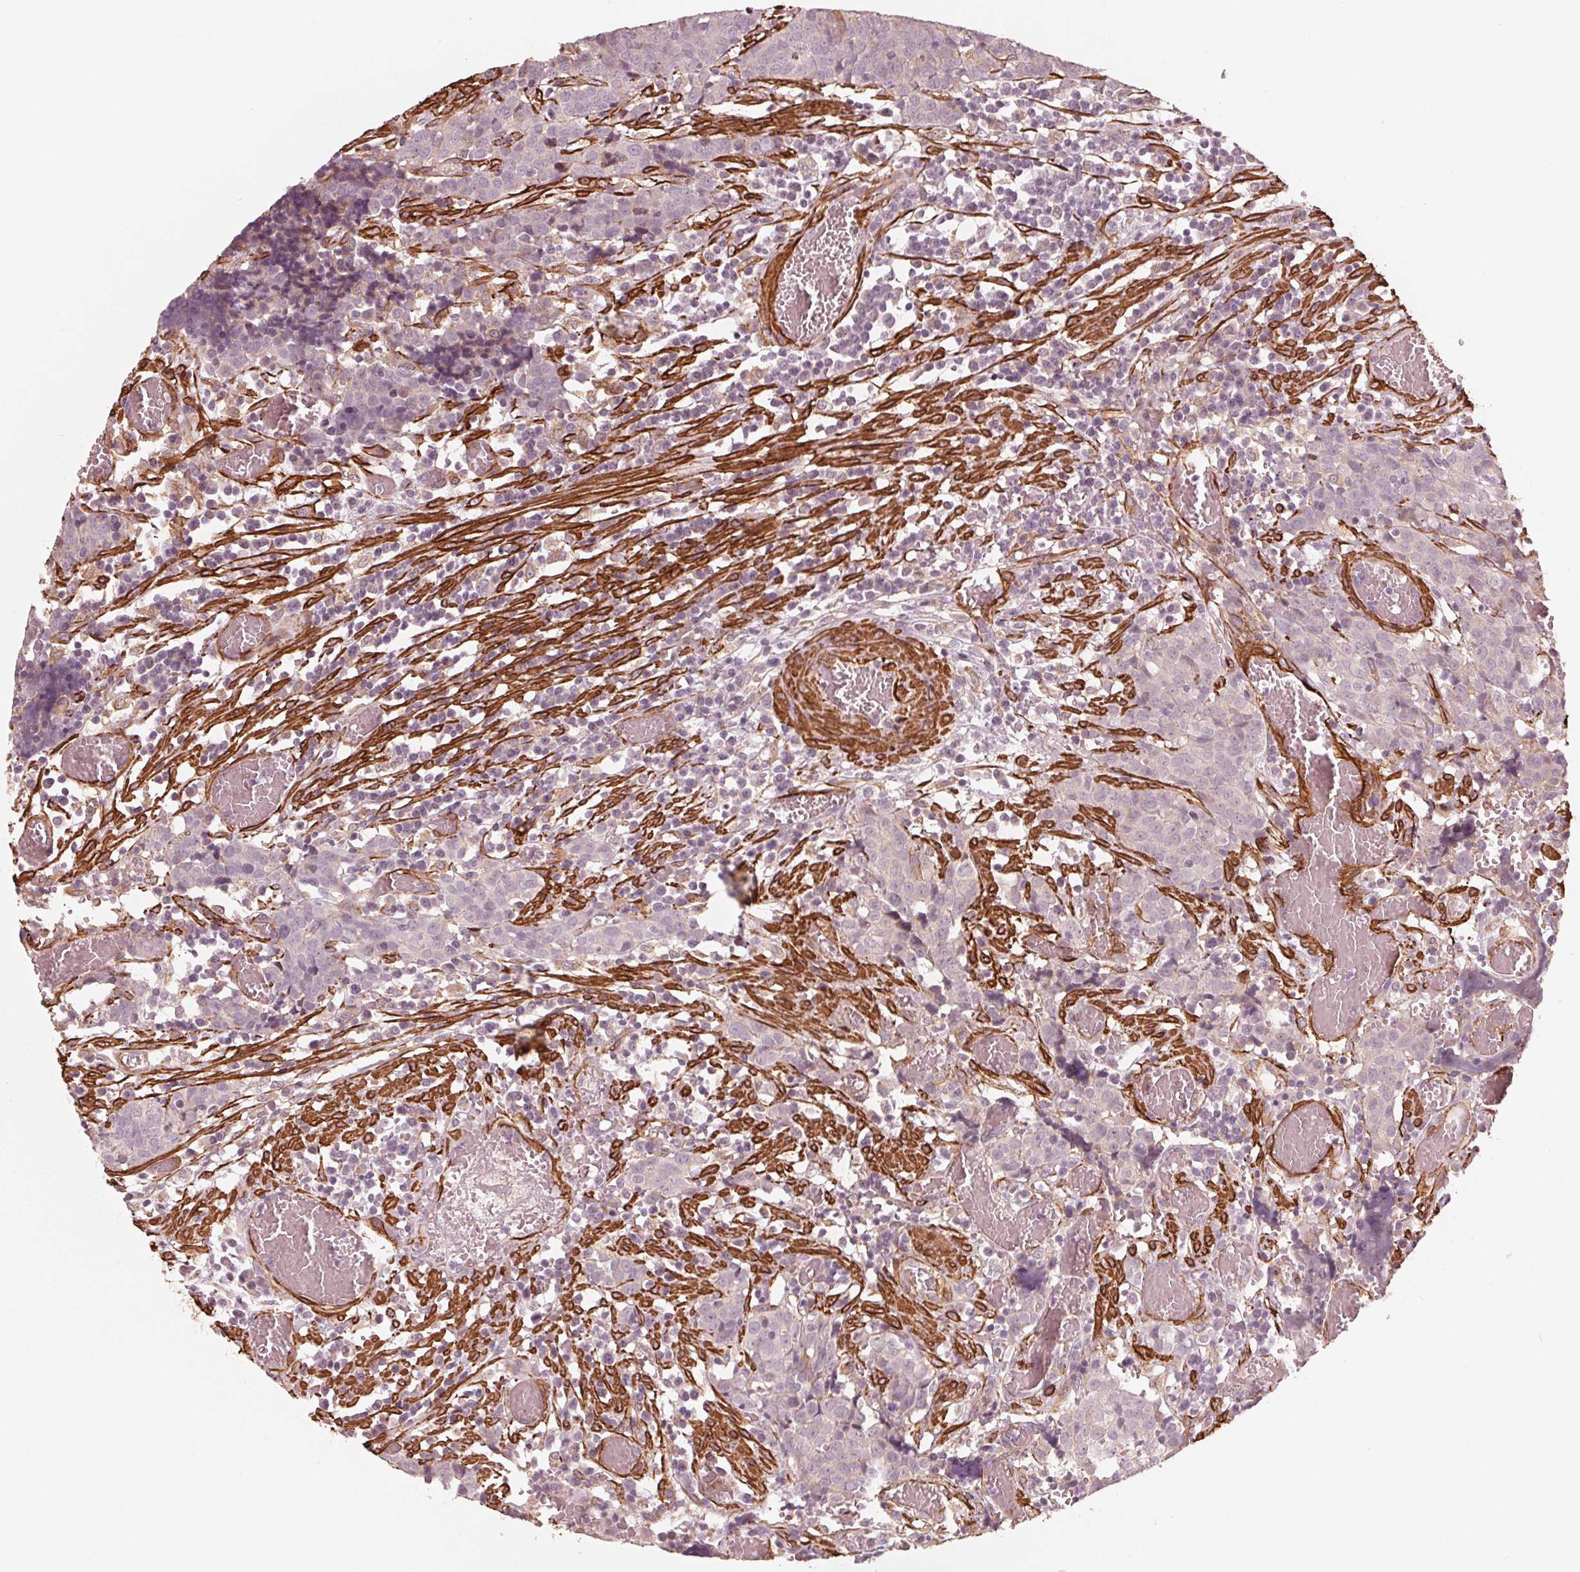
{"staining": {"intensity": "negative", "quantity": "none", "location": "none"}, "tissue": "prostate cancer", "cell_type": "Tumor cells", "image_type": "cancer", "snomed": [{"axis": "morphology", "description": "Adenocarcinoma, High grade"}, {"axis": "topography", "description": "Prostate and seminal vesicle, NOS"}], "caption": "Immunohistochemistry (IHC) histopathology image of human prostate cancer stained for a protein (brown), which displays no staining in tumor cells.", "gene": "MIER3", "patient": {"sex": "male", "age": 60}}